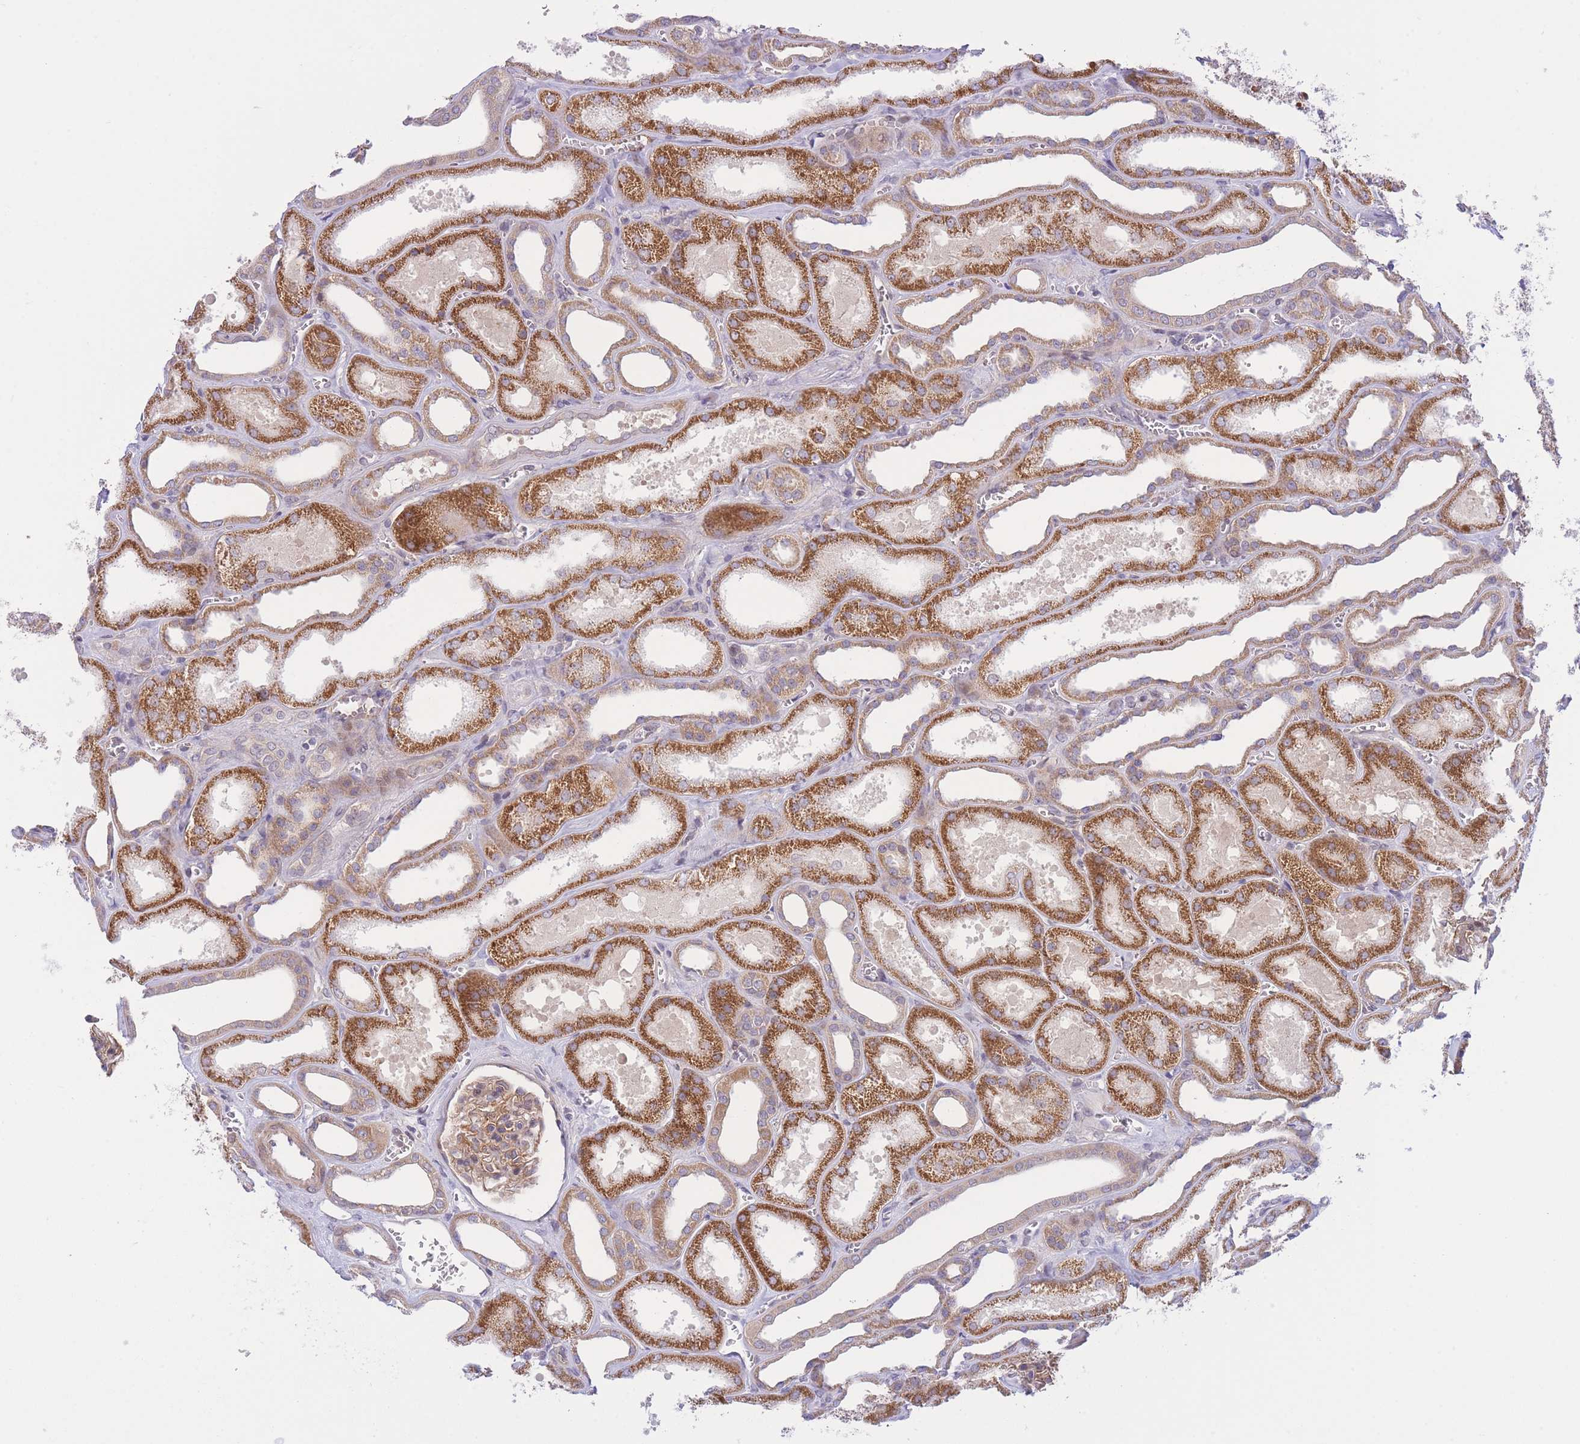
{"staining": {"intensity": "weak", "quantity": ">75%", "location": "cytoplasmic/membranous"}, "tissue": "kidney", "cell_type": "Cells in glomeruli", "image_type": "normal", "snomed": [{"axis": "morphology", "description": "Normal tissue, NOS"}, {"axis": "morphology", "description": "Adenocarcinoma, NOS"}, {"axis": "topography", "description": "Kidney"}], "caption": "Benign kidney reveals weak cytoplasmic/membranous positivity in approximately >75% of cells in glomeruli.", "gene": "CDC25B", "patient": {"sex": "female", "age": 68}}